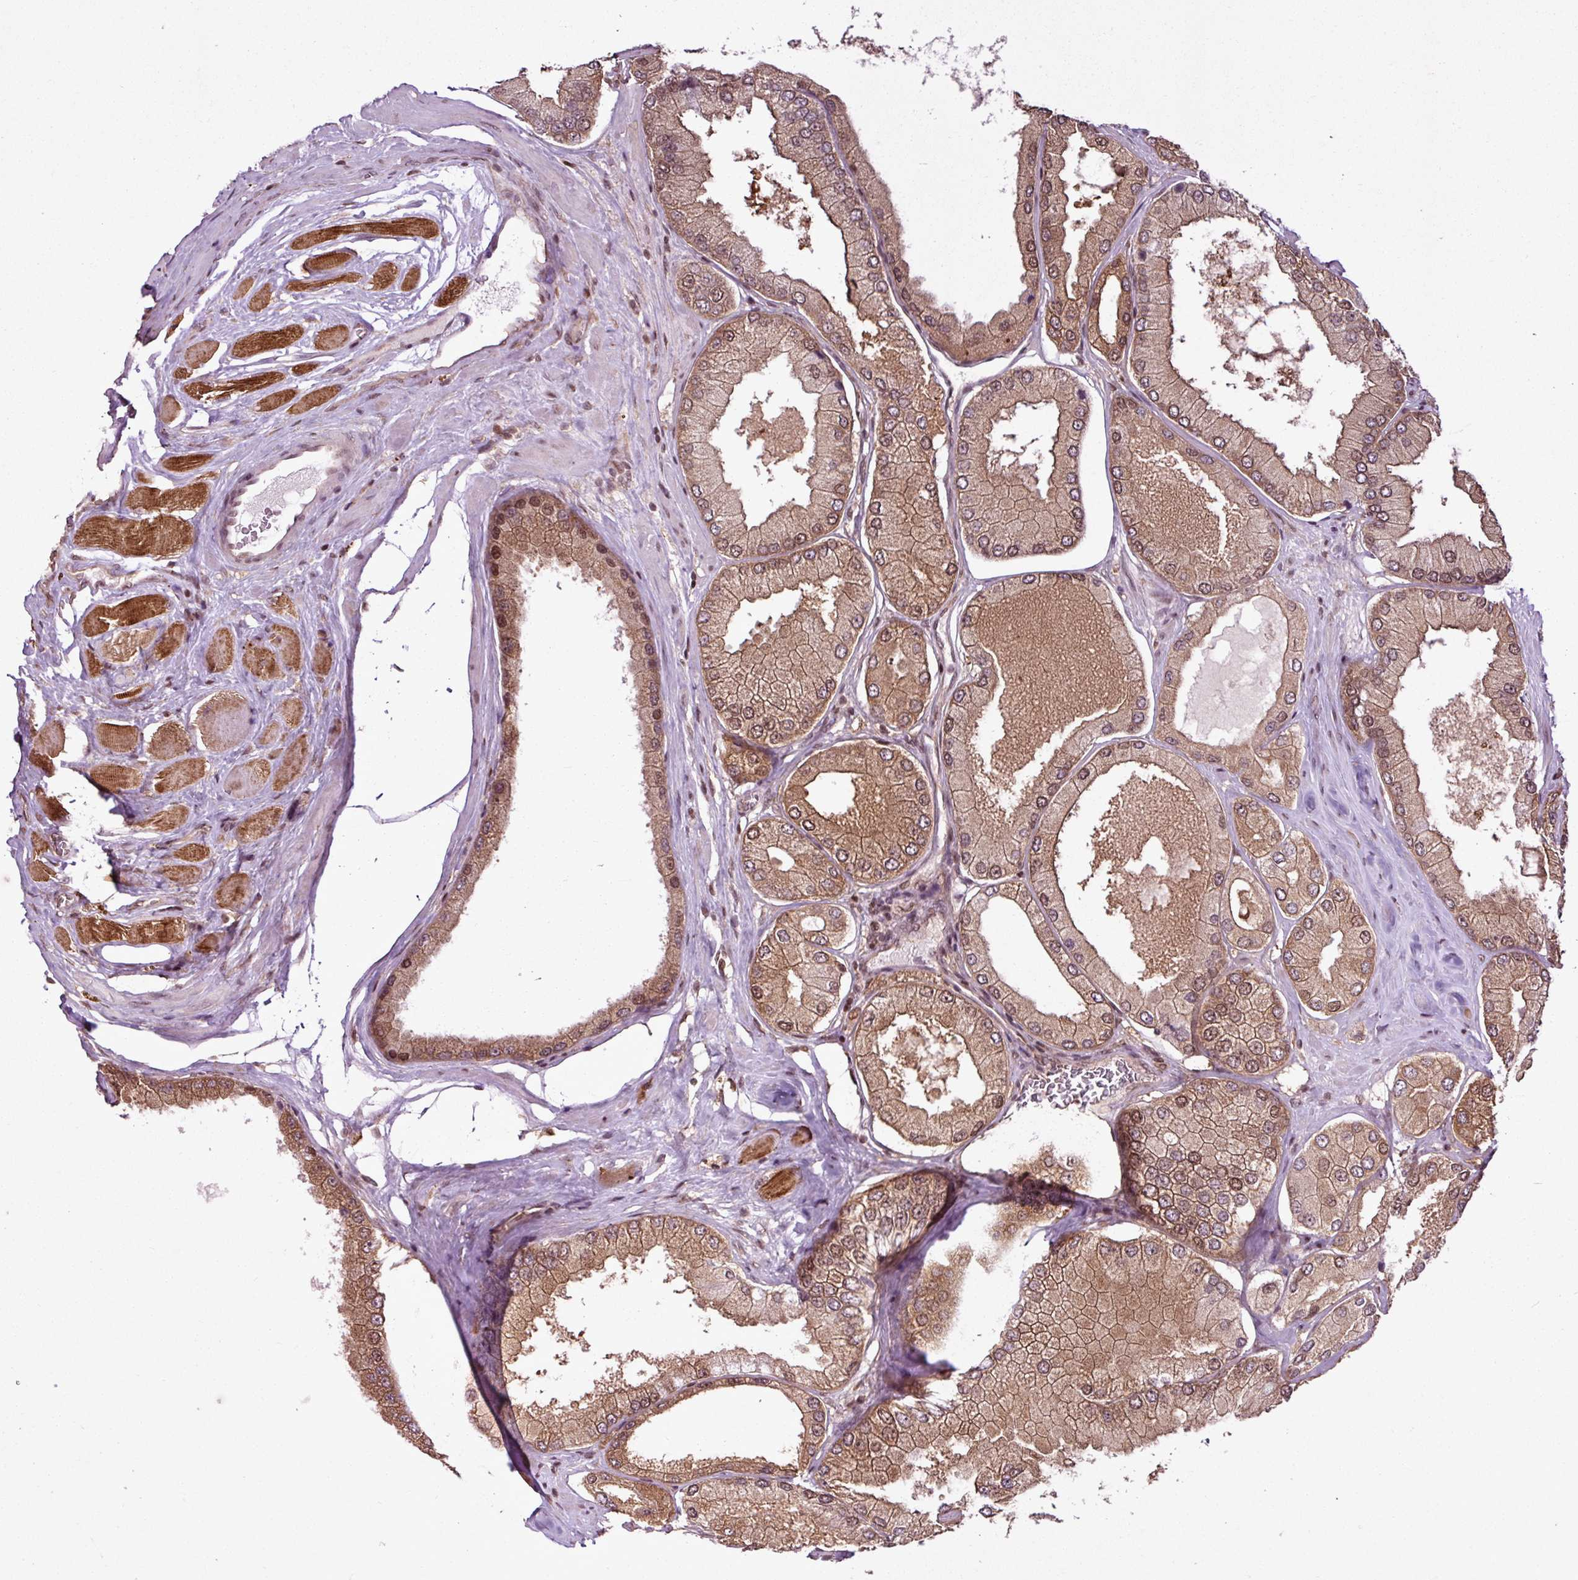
{"staining": {"intensity": "moderate", "quantity": ">75%", "location": "cytoplasmic/membranous,nuclear"}, "tissue": "prostate cancer", "cell_type": "Tumor cells", "image_type": "cancer", "snomed": [{"axis": "morphology", "description": "Adenocarcinoma, Low grade"}, {"axis": "topography", "description": "Prostate"}], "caption": "High-magnification brightfield microscopy of prostate cancer stained with DAB (brown) and counterstained with hematoxylin (blue). tumor cells exhibit moderate cytoplasmic/membranous and nuclear expression is identified in about>75% of cells.", "gene": "ITPKC", "patient": {"sex": "male", "age": 42}}